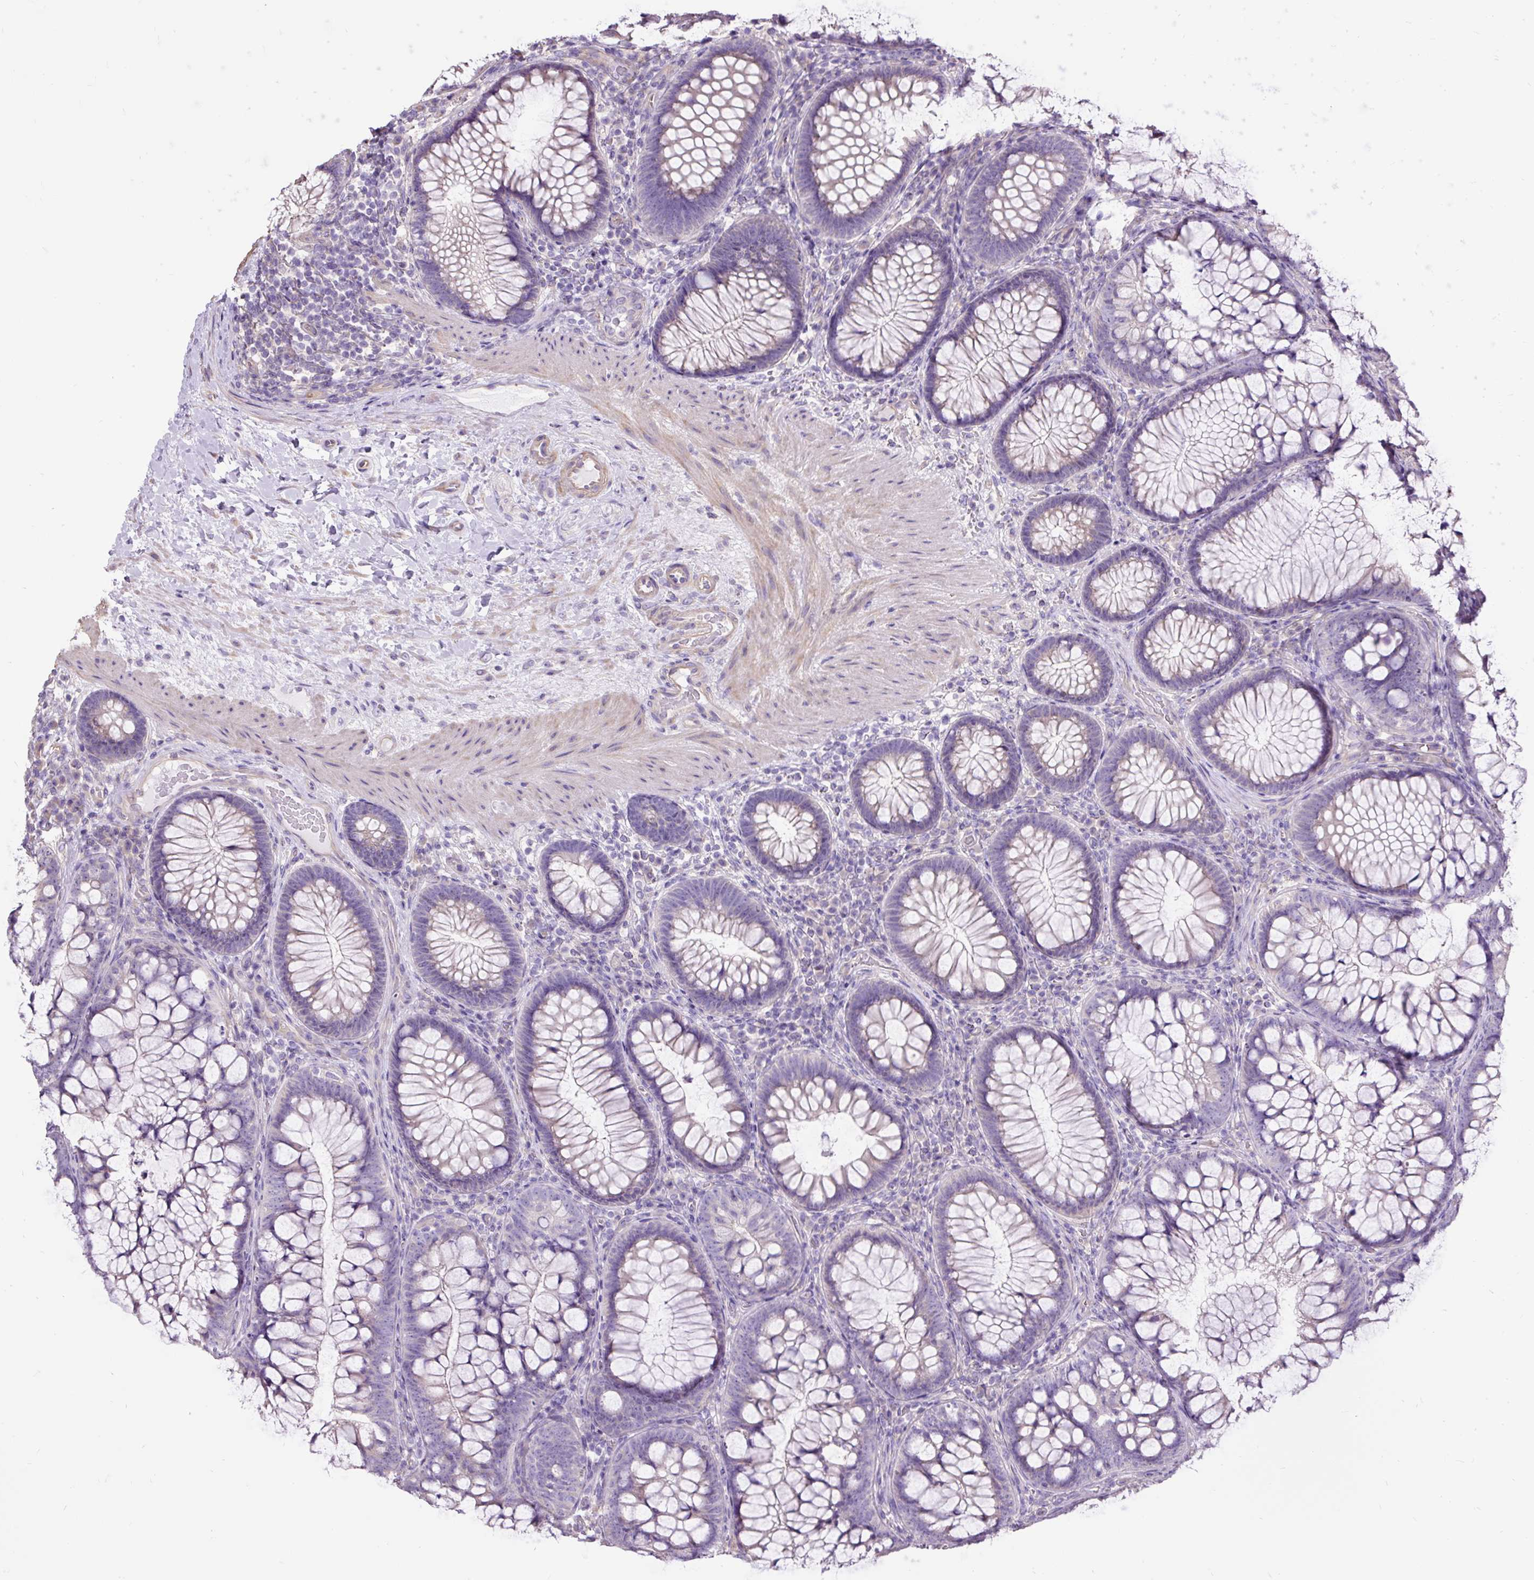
{"staining": {"intensity": "moderate", "quantity": "25%-75%", "location": "cytoplasmic/membranous"}, "tissue": "colon", "cell_type": "Endothelial cells", "image_type": "normal", "snomed": [{"axis": "morphology", "description": "Normal tissue, NOS"}, {"axis": "morphology", "description": "Adenoma, NOS"}, {"axis": "topography", "description": "Soft tissue"}, {"axis": "topography", "description": "Colon"}], "caption": "Moderate cytoplasmic/membranous positivity for a protein is seen in approximately 25%-75% of endothelial cells of unremarkable colon using immunohistochemistry (IHC).", "gene": "PDIA2", "patient": {"sex": "male", "age": 47}}